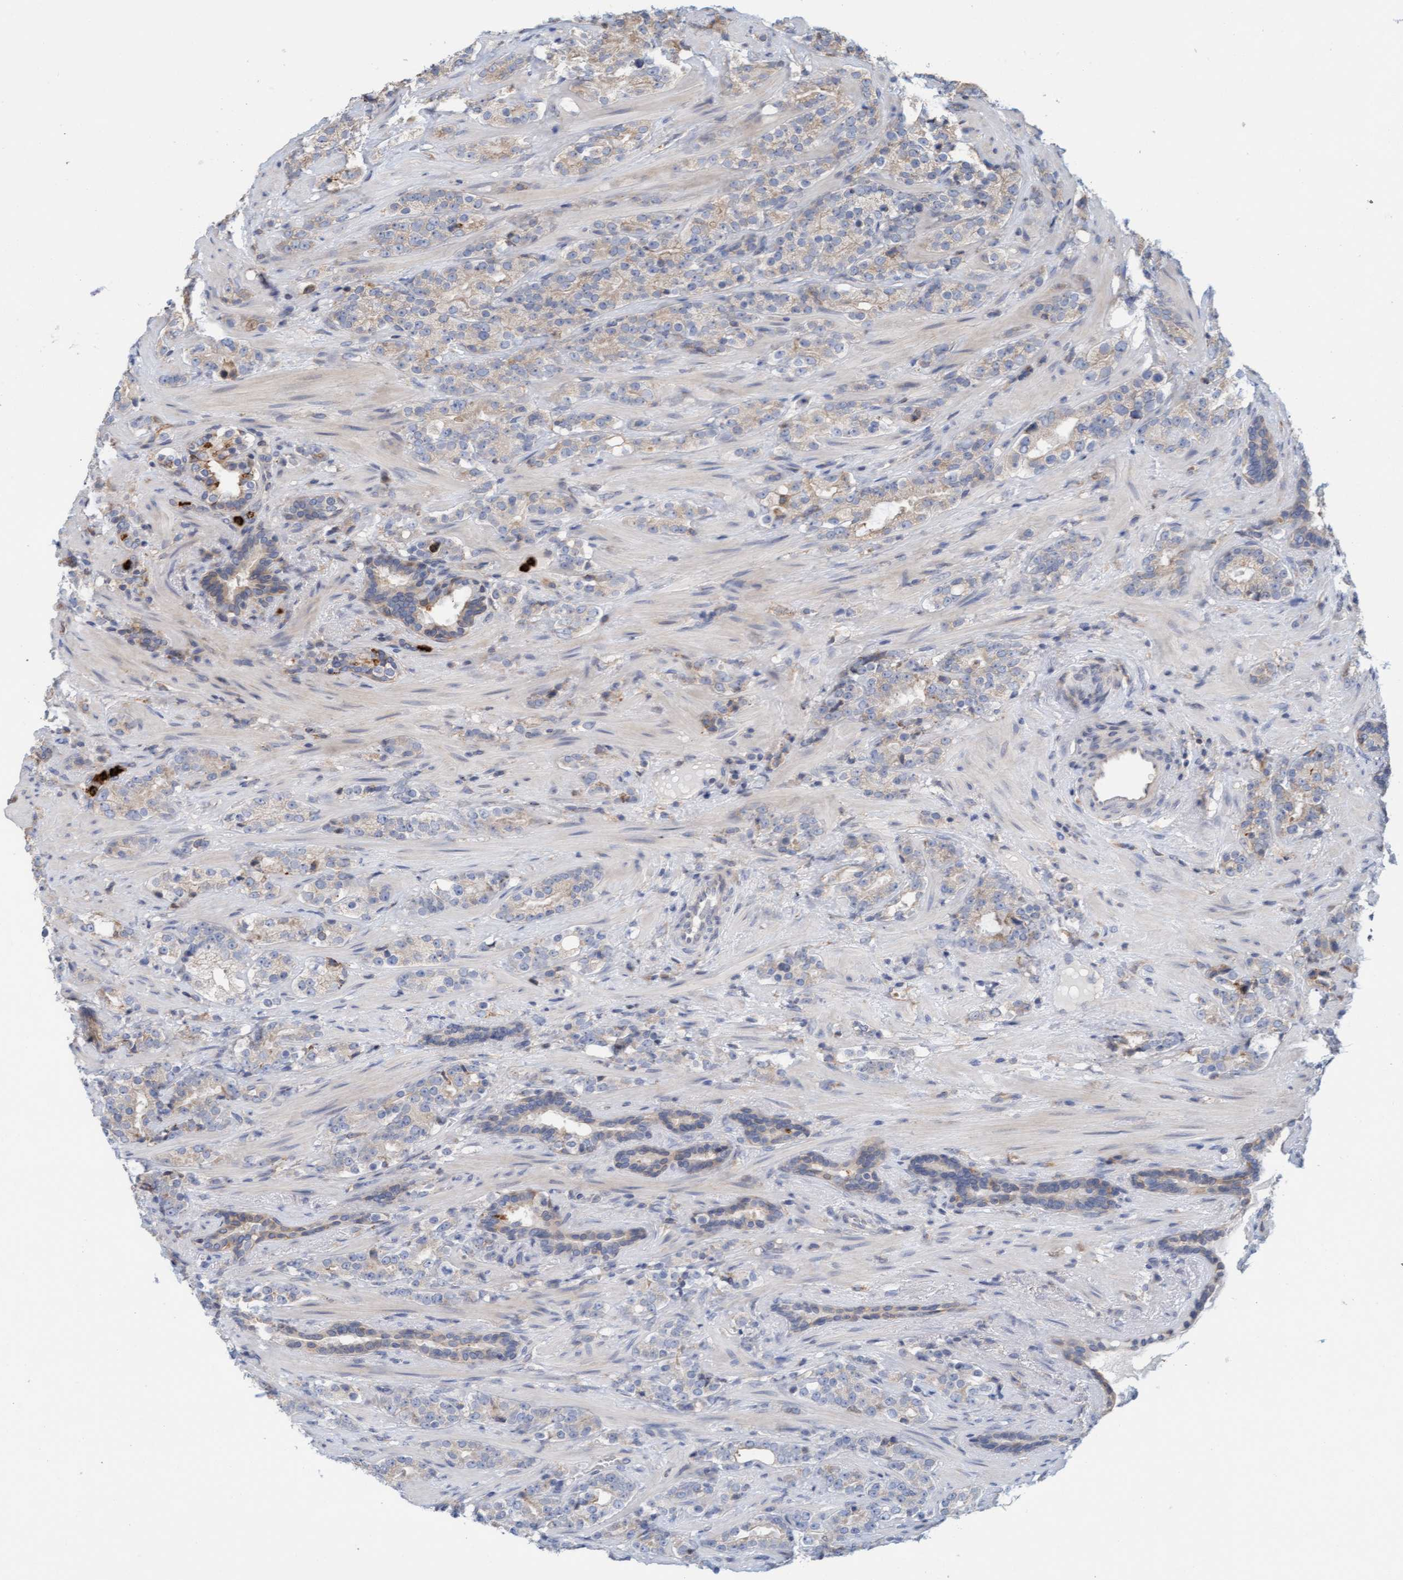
{"staining": {"intensity": "weak", "quantity": "<25%", "location": "cytoplasmic/membranous"}, "tissue": "prostate cancer", "cell_type": "Tumor cells", "image_type": "cancer", "snomed": [{"axis": "morphology", "description": "Adenocarcinoma, High grade"}, {"axis": "topography", "description": "Prostate"}], "caption": "The immunohistochemistry (IHC) histopathology image has no significant staining in tumor cells of prostate cancer tissue. (DAB (3,3'-diaminobenzidine) immunohistochemistry, high magnification).", "gene": "MMP8", "patient": {"sex": "male", "age": 71}}